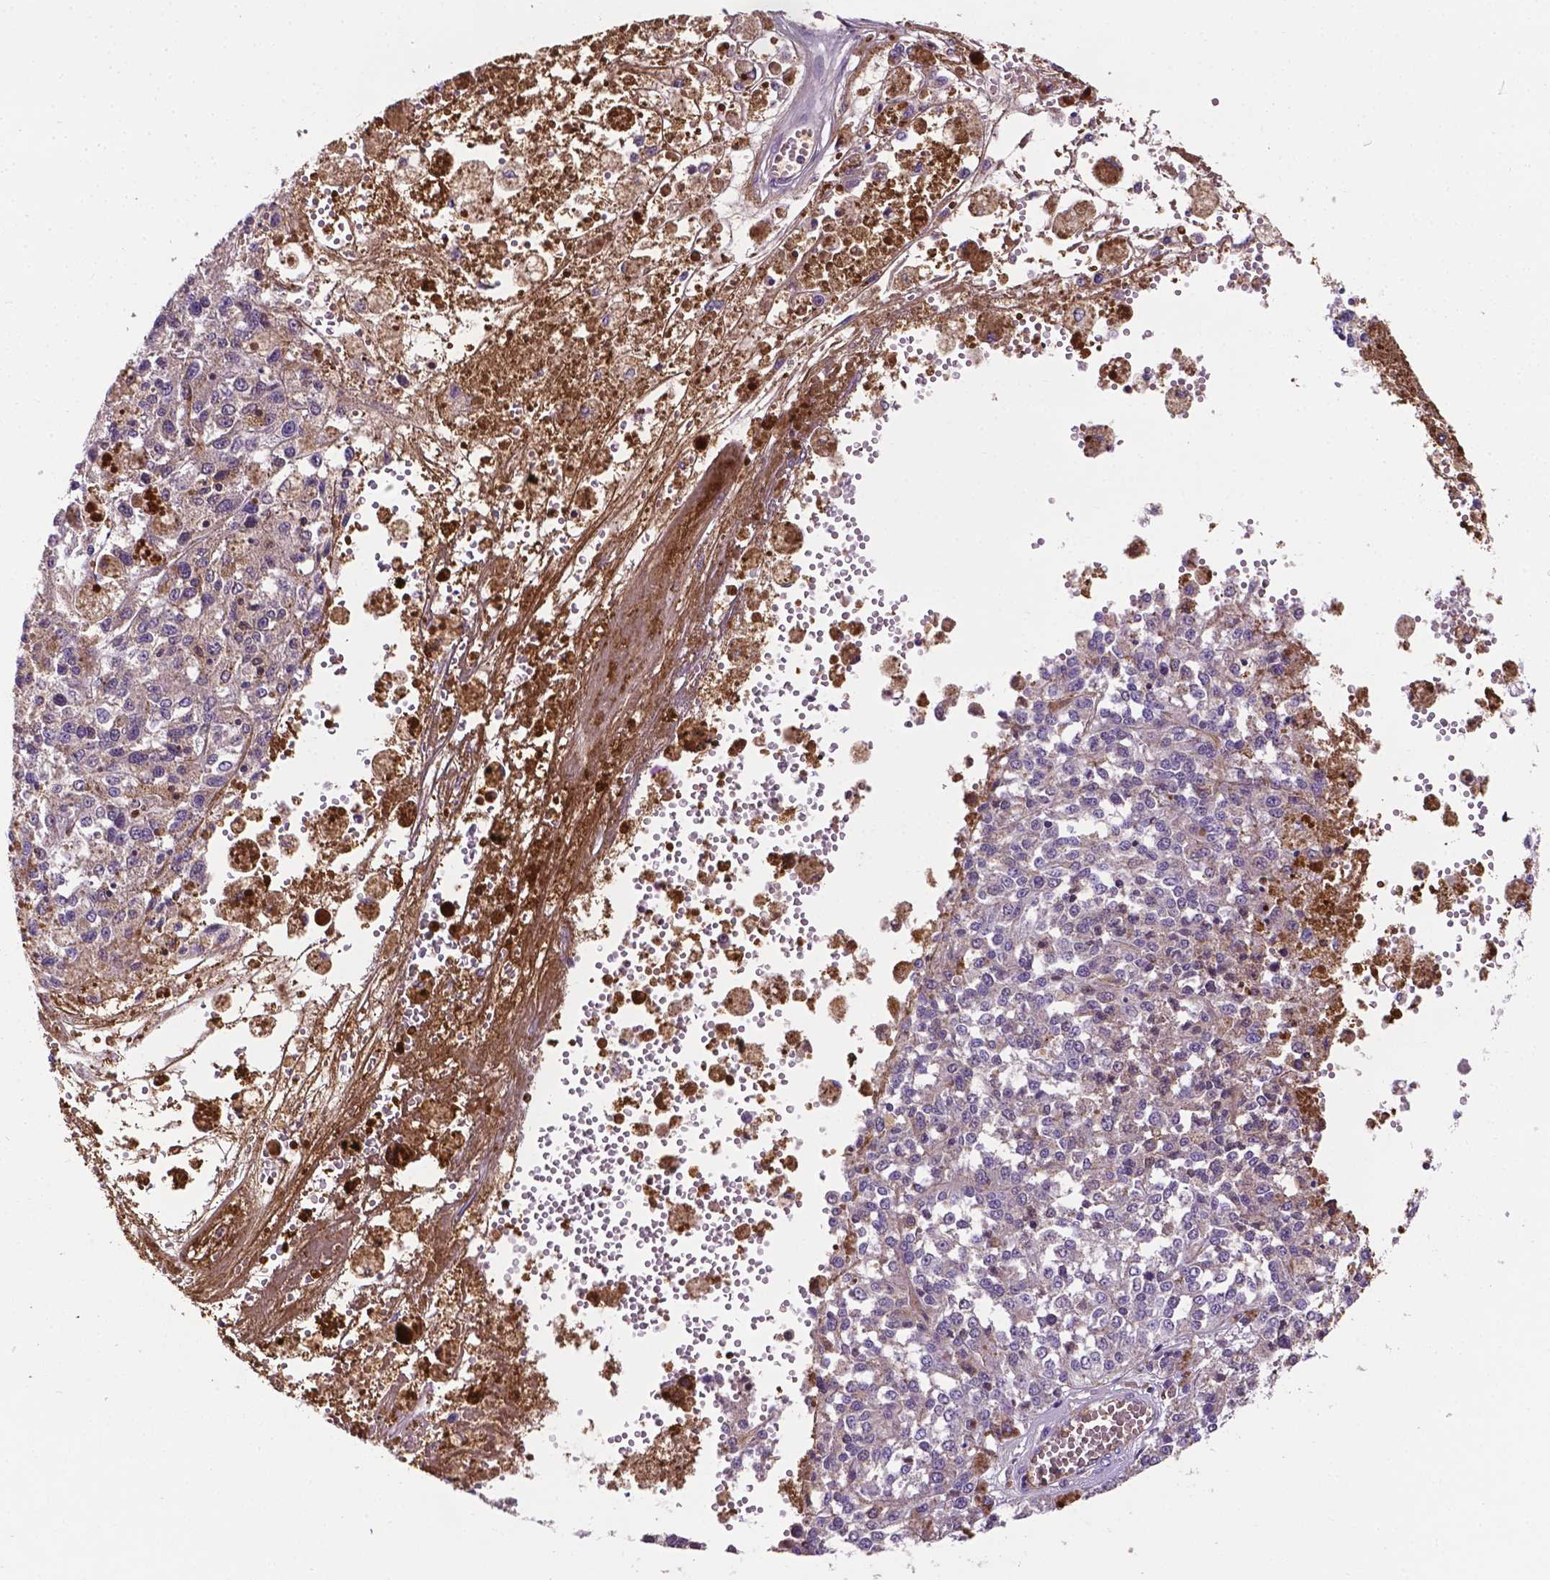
{"staining": {"intensity": "negative", "quantity": "none", "location": "none"}, "tissue": "melanoma", "cell_type": "Tumor cells", "image_type": "cancer", "snomed": [{"axis": "morphology", "description": "Malignant melanoma, Metastatic site"}, {"axis": "topography", "description": "Lymph node"}], "caption": "The photomicrograph exhibits no staining of tumor cells in melanoma. Brightfield microscopy of IHC stained with DAB (brown) and hematoxylin (blue), captured at high magnification.", "gene": "APOE", "patient": {"sex": "female", "age": 64}}